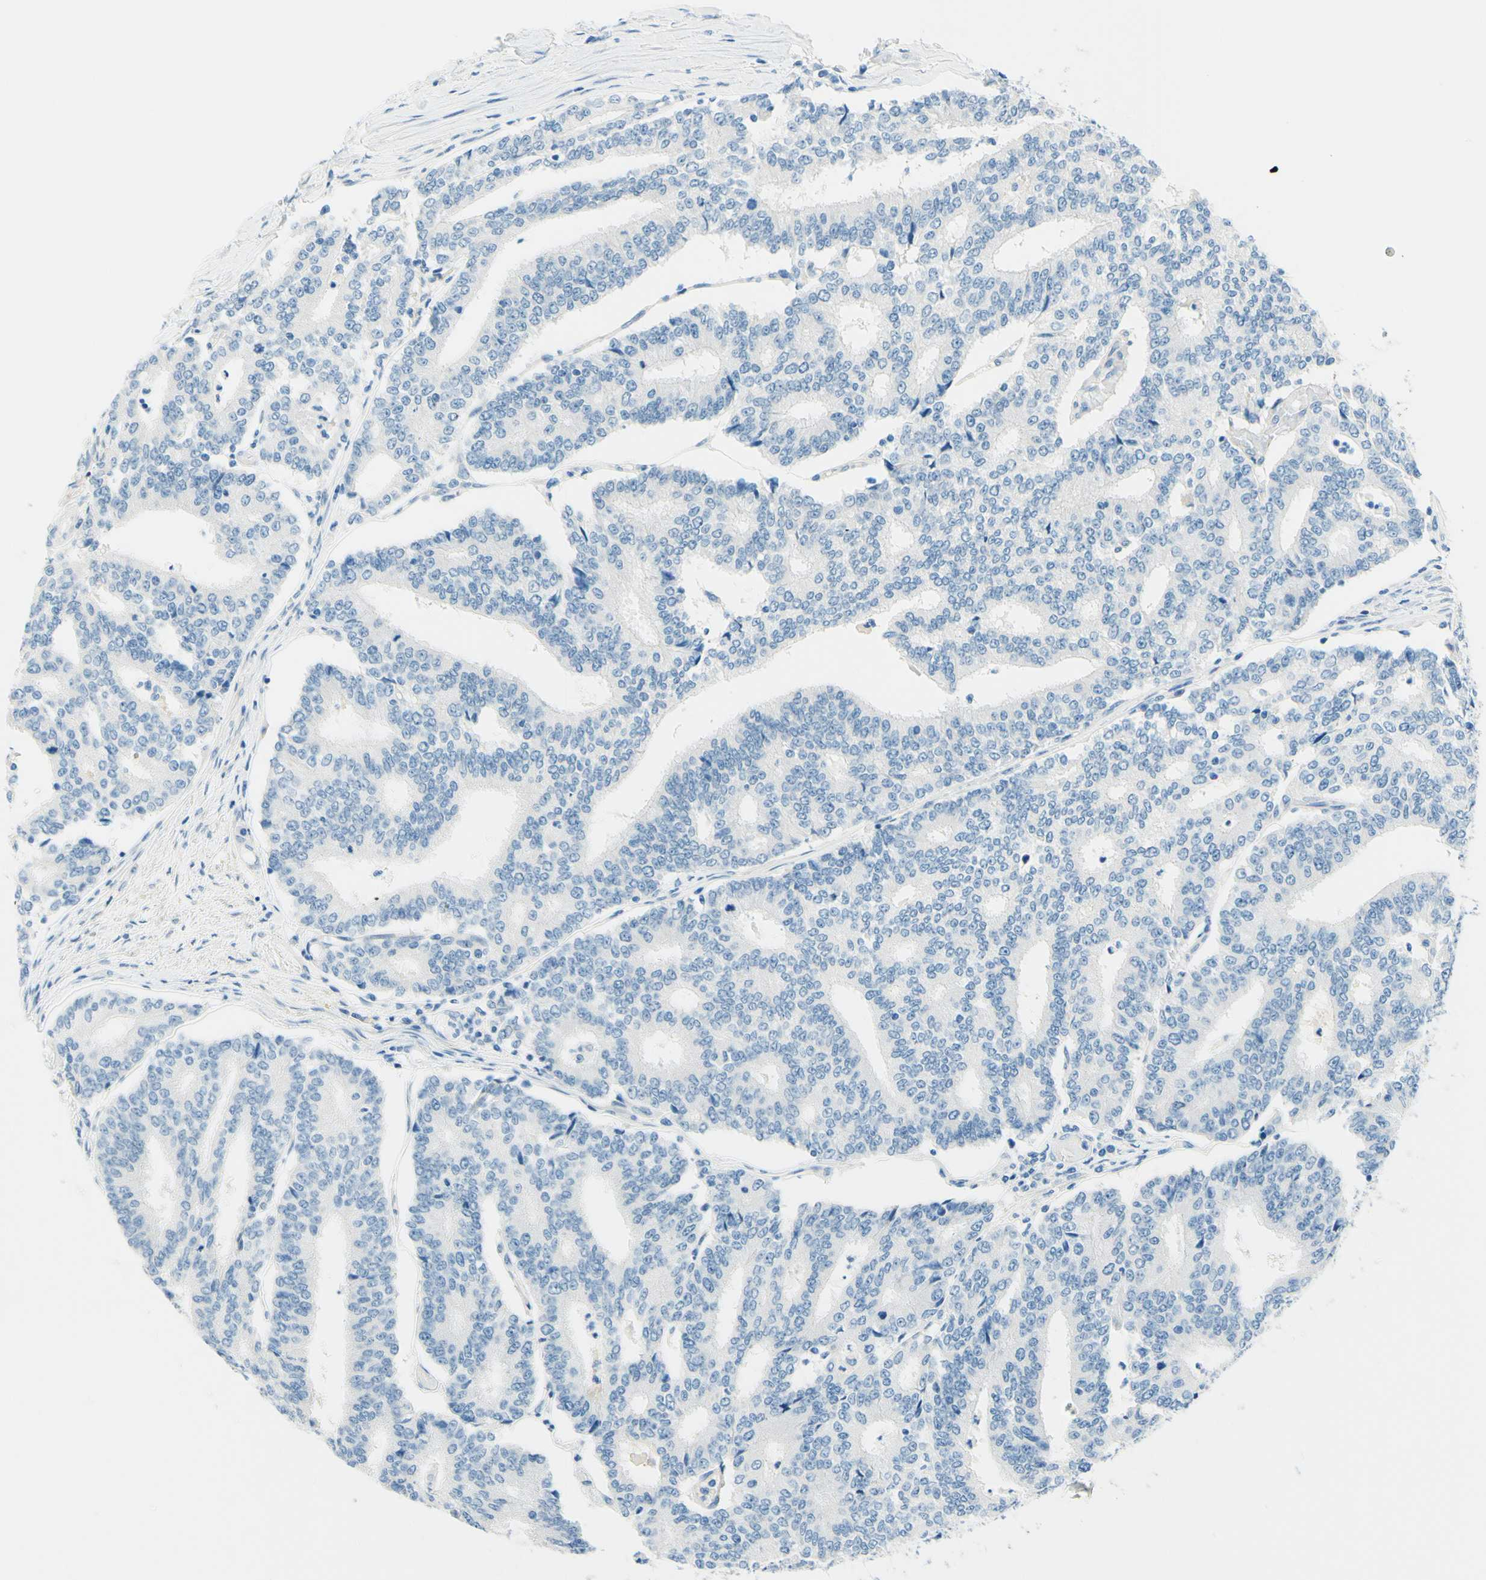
{"staining": {"intensity": "negative", "quantity": "none", "location": "none"}, "tissue": "prostate cancer", "cell_type": "Tumor cells", "image_type": "cancer", "snomed": [{"axis": "morphology", "description": "Normal tissue, NOS"}, {"axis": "morphology", "description": "Adenocarcinoma, High grade"}, {"axis": "topography", "description": "Prostate"}, {"axis": "topography", "description": "Seminal veicle"}], "caption": "Immunohistochemistry (IHC) photomicrograph of prostate cancer stained for a protein (brown), which shows no positivity in tumor cells.", "gene": "PASD1", "patient": {"sex": "male", "age": 55}}